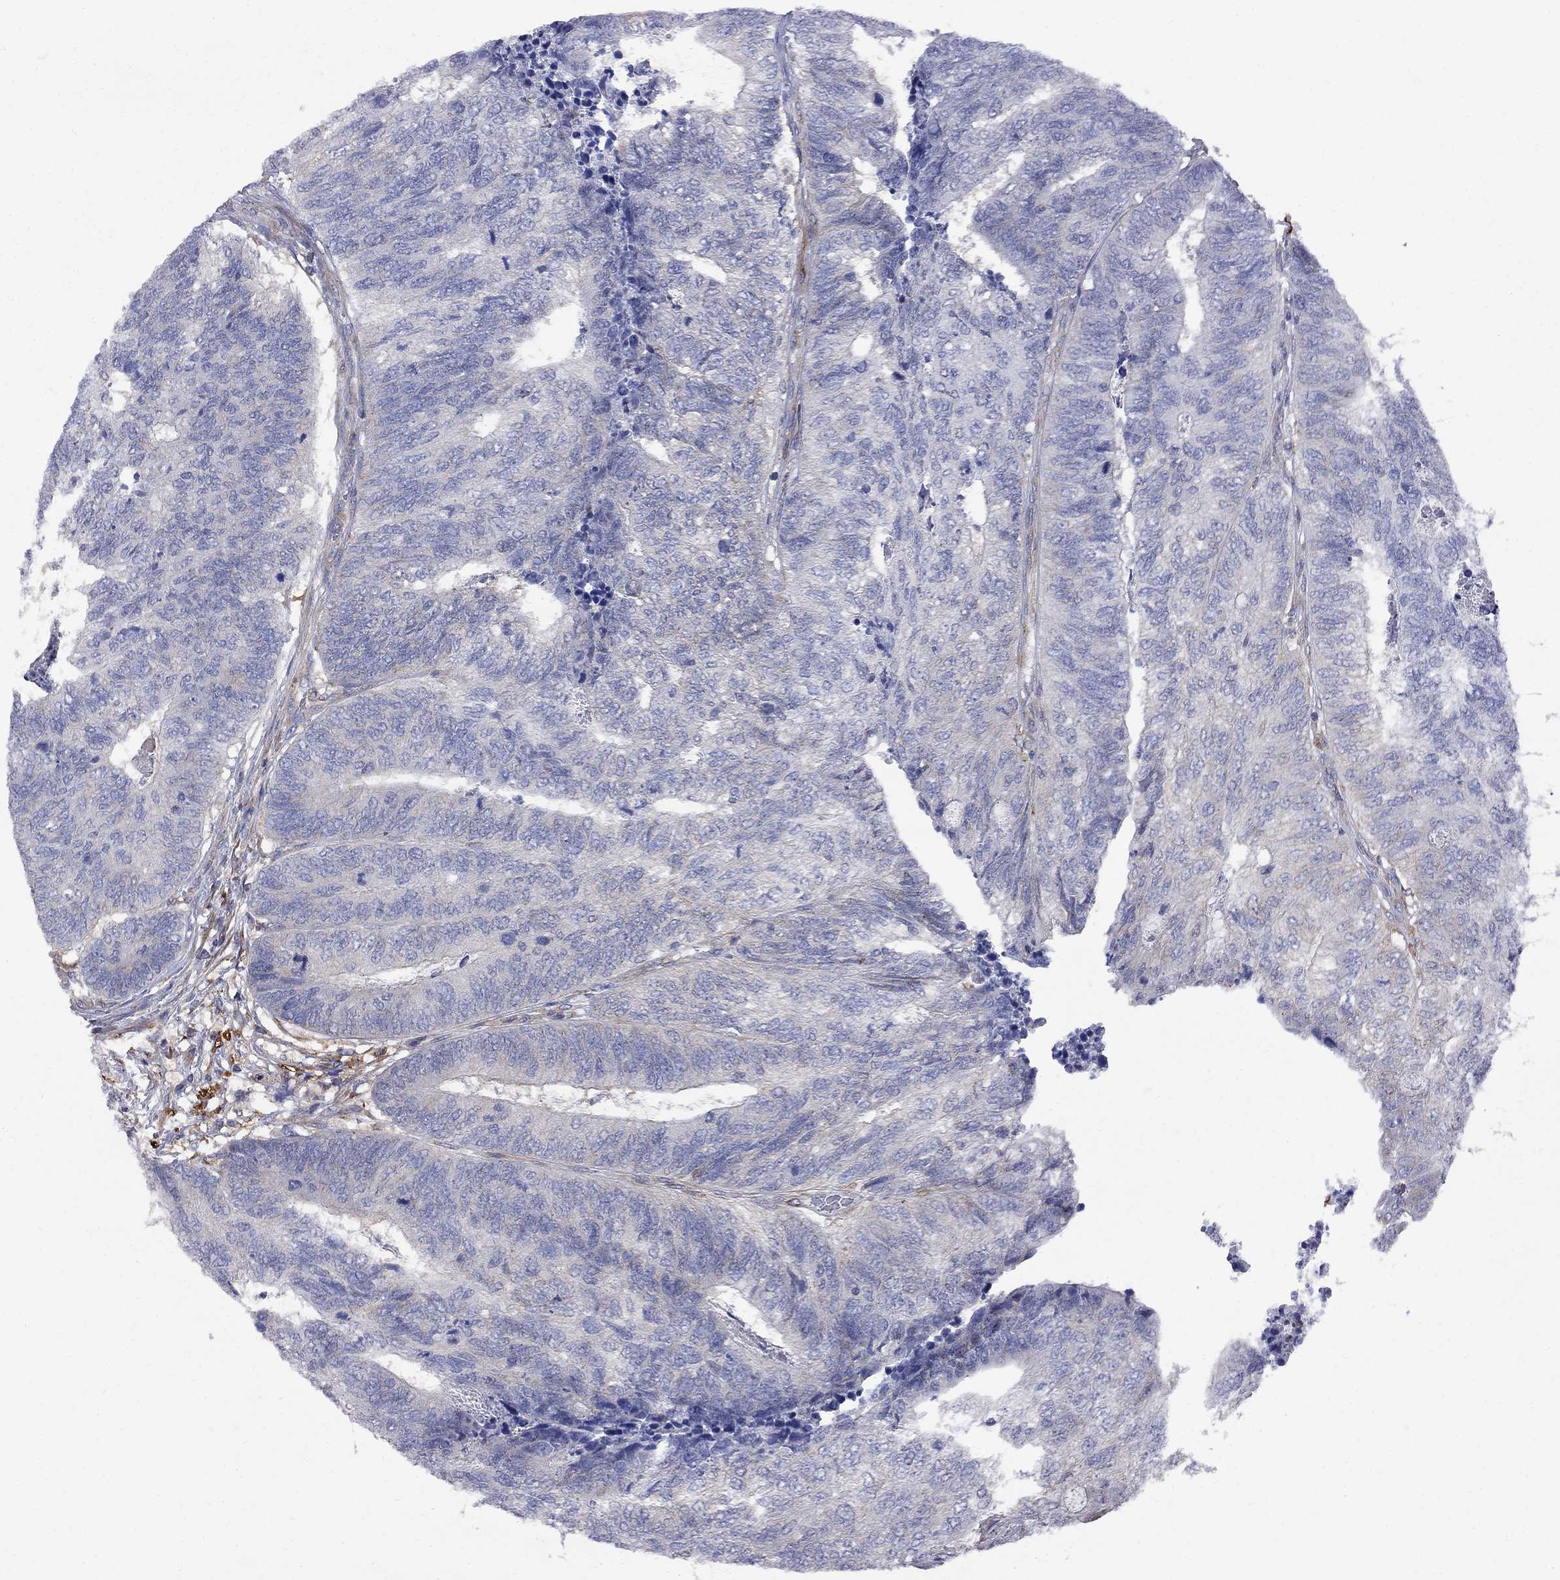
{"staining": {"intensity": "negative", "quantity": "none", "location": "none"}, "tissue": "colorectal cancer", "cell_type": "Tumor cells", "image_type": "cancer", "snomed": [{"axis": "morphology", "description": "Adenocarcinoma, NOS"}, {"axis": "topography", "description": "Colon"}], "caption": "An immunohistochemistry (IHC) image of colorectal cancer (adenocarcinoma) is shown. There is no staining in tumor cells of colorectal cancer (adenocarcinoma).", "gene": "MTHFR", "patient": {"sex": "female", "age": 67}}